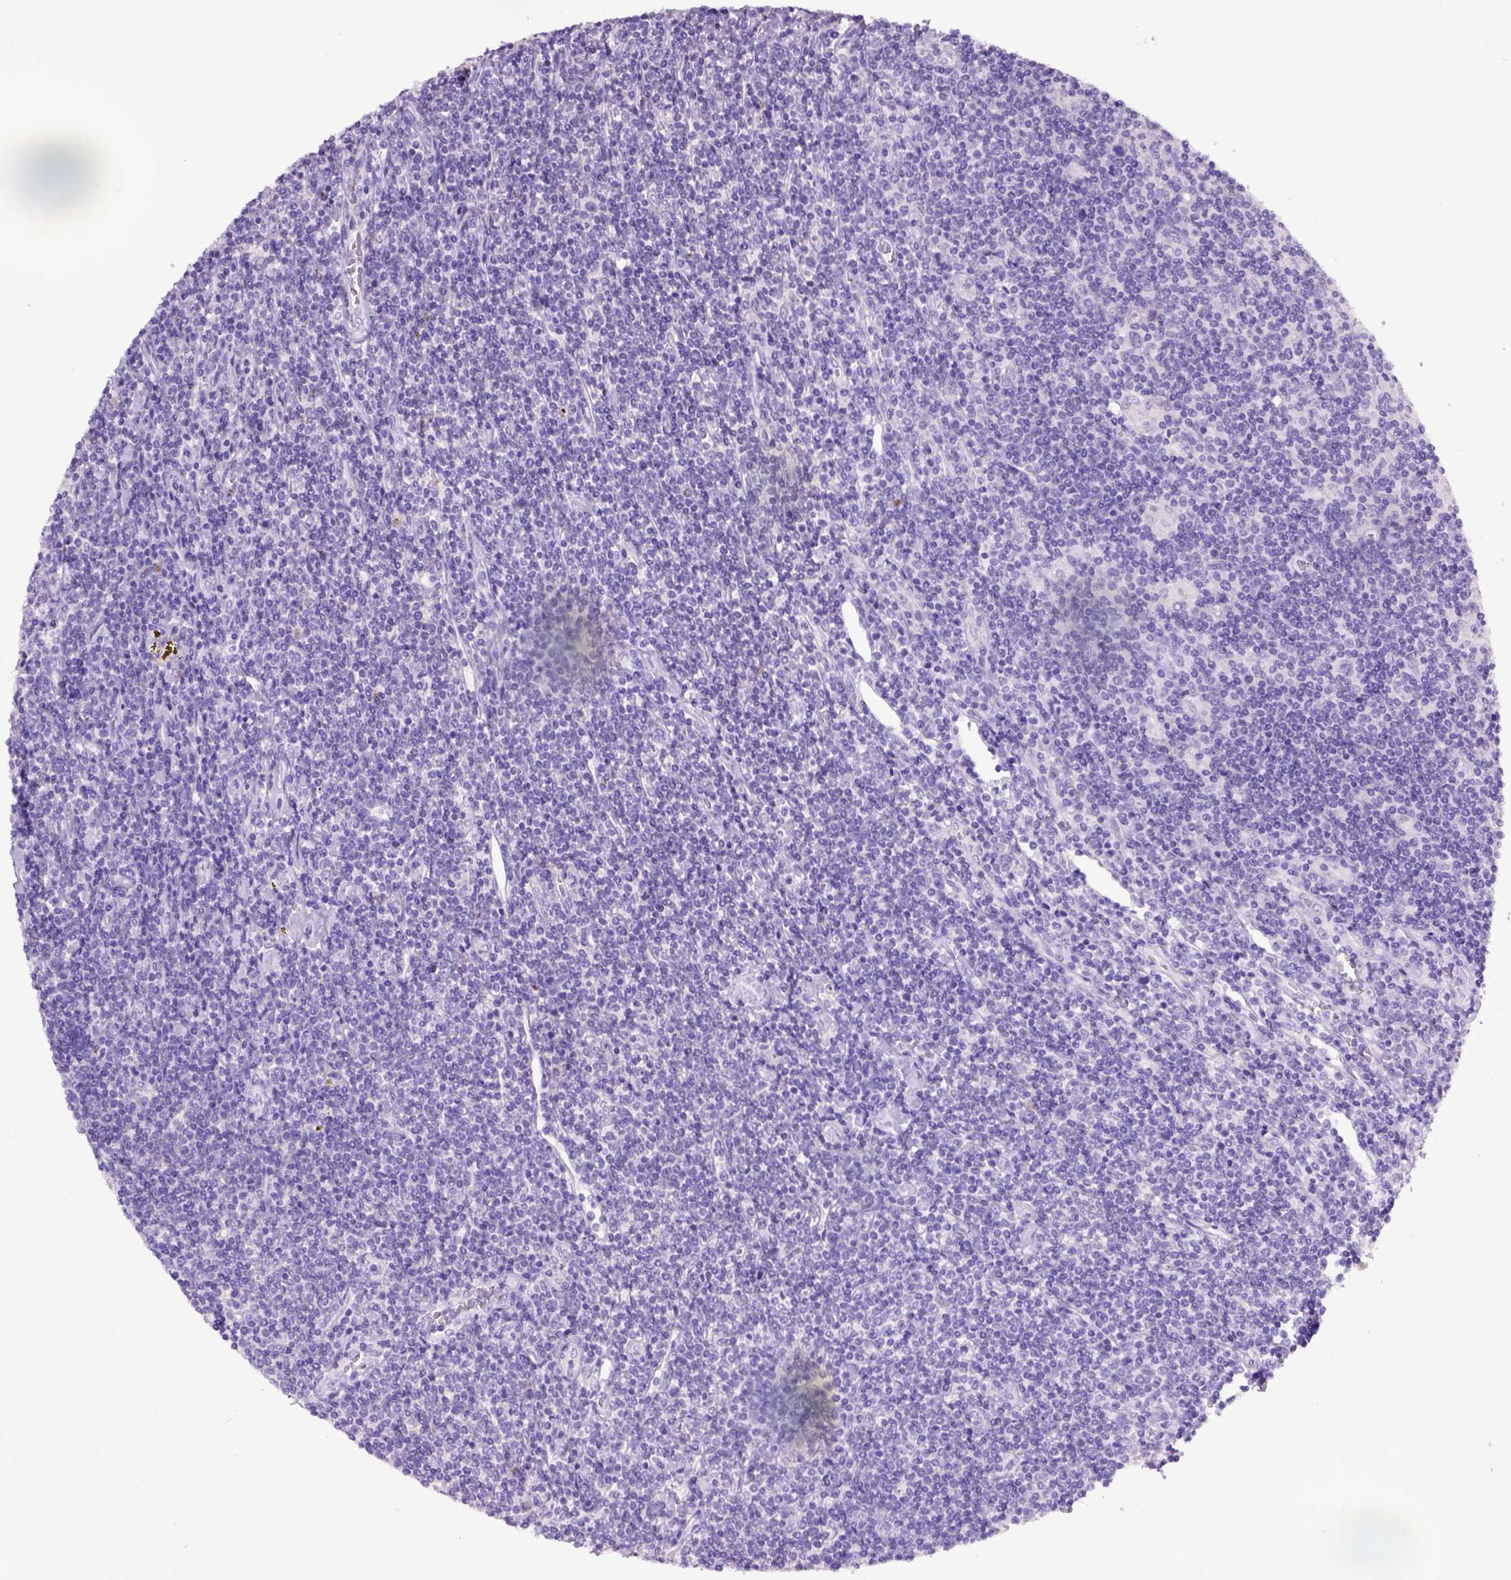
{"staining": {"intensity": "negative", "quantity": "none", "location": "none"}, "tissue": "lymphoma", "cell_type": "Tumor cells", "image_type": "cancer", "snomed": [{"axis": "morphology", "description": "Hodgkin's disease, NOS"}, {"axis": "topography", "description": "Lymph node"}], "caption": "High power microscopy image of an IHC image of lymphoma, revealing no significant expression in tumor cells.", "gene": "RAB25", "patient": {"sex": "male", "age": 40}}